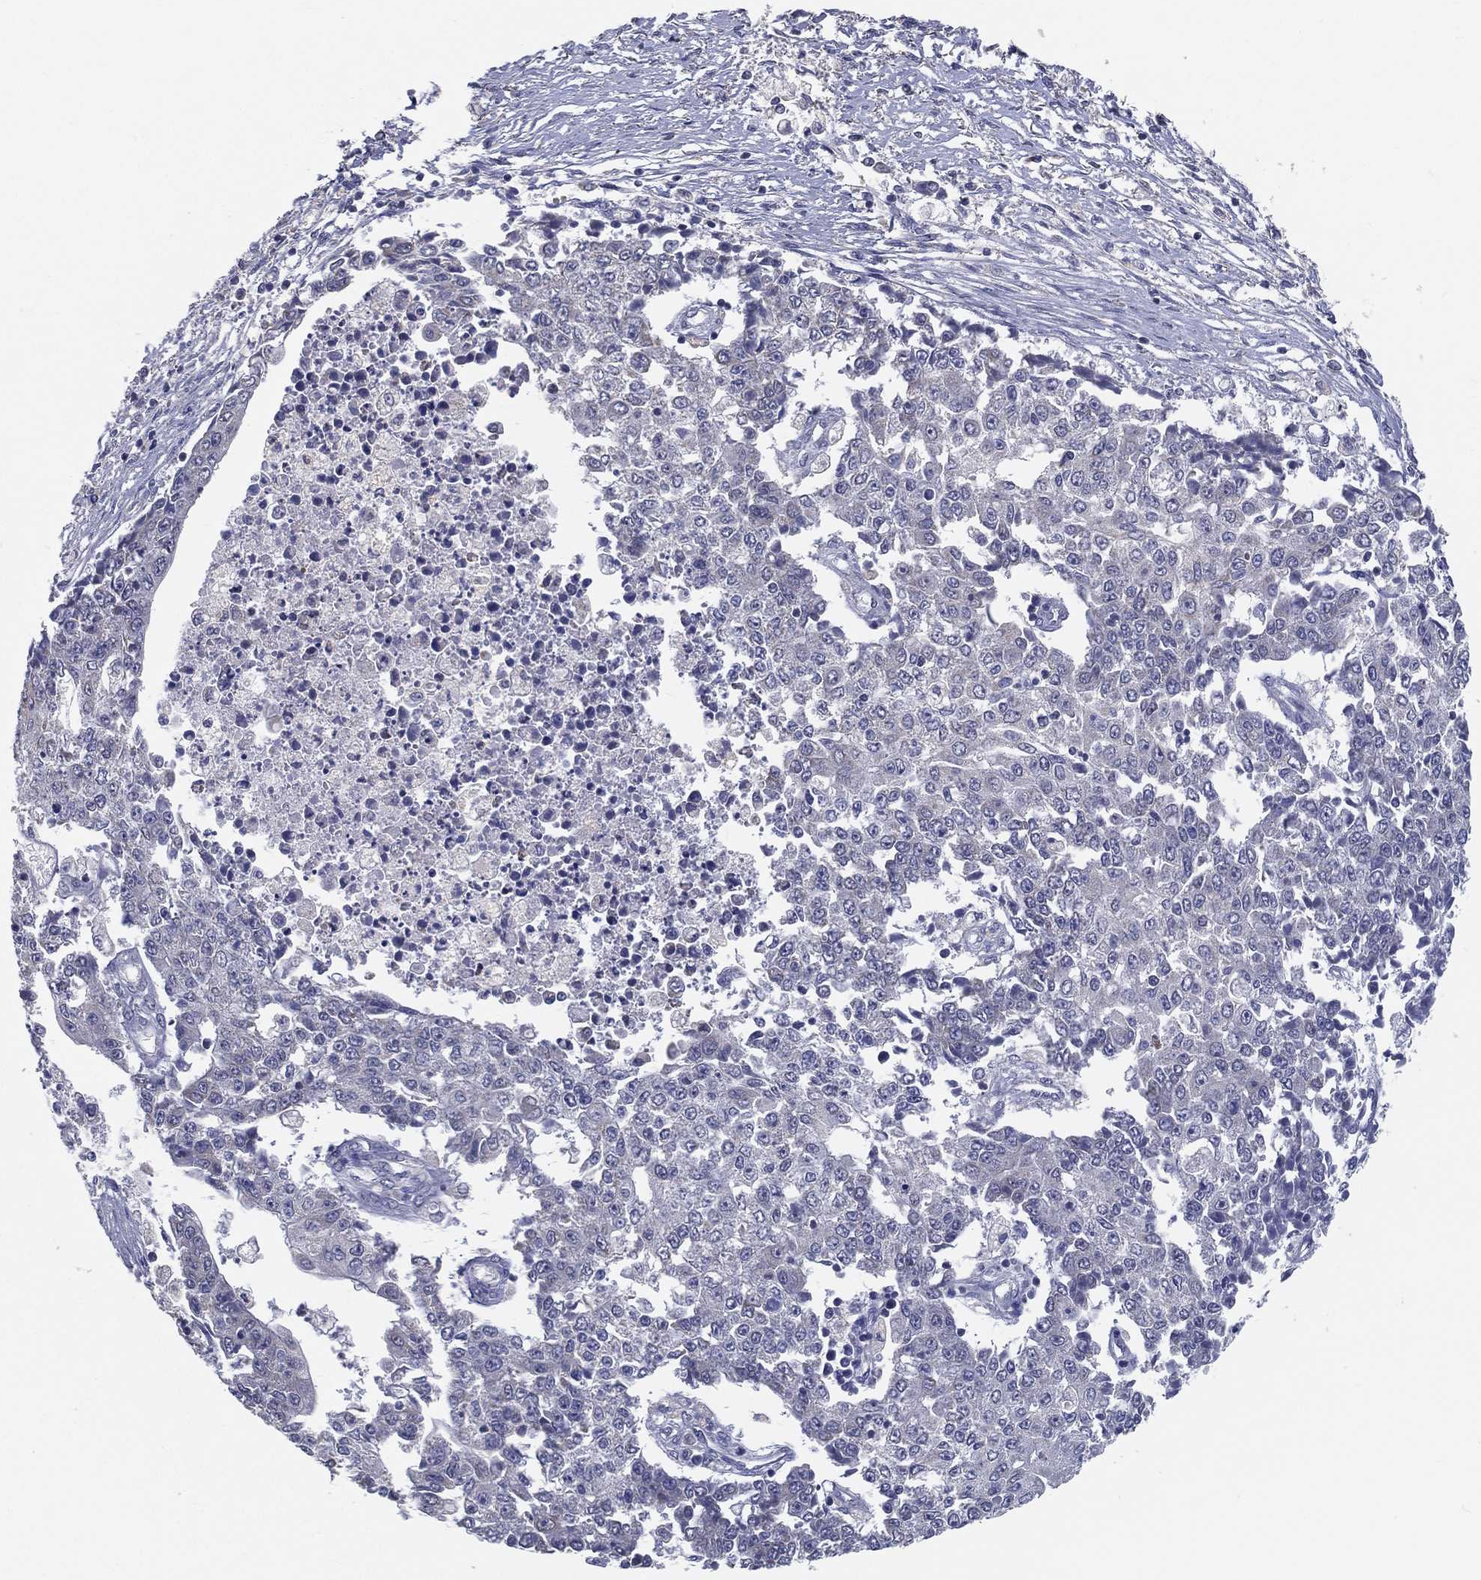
{"staining": {"intensity": "negative", "quantity": "none", "location": "none"}, "tissue": "ovarian cancer", "cell_type": "Tumor cells", "image_type": "cancer", "snomed": [{"axis": "morphology", "description": "Carcinoma, endometroid"}, {"axis": "topography", "description": "Ovary"}], "caption": "High power microscopy micrograph of an immunohistochemistry (IHC) histopathology image of ovarian endometroid carcinoma, revealing no significant staining in tumor cells.", "gene": "PCSK1", "patient": {"sex": "female", "age": 42}}